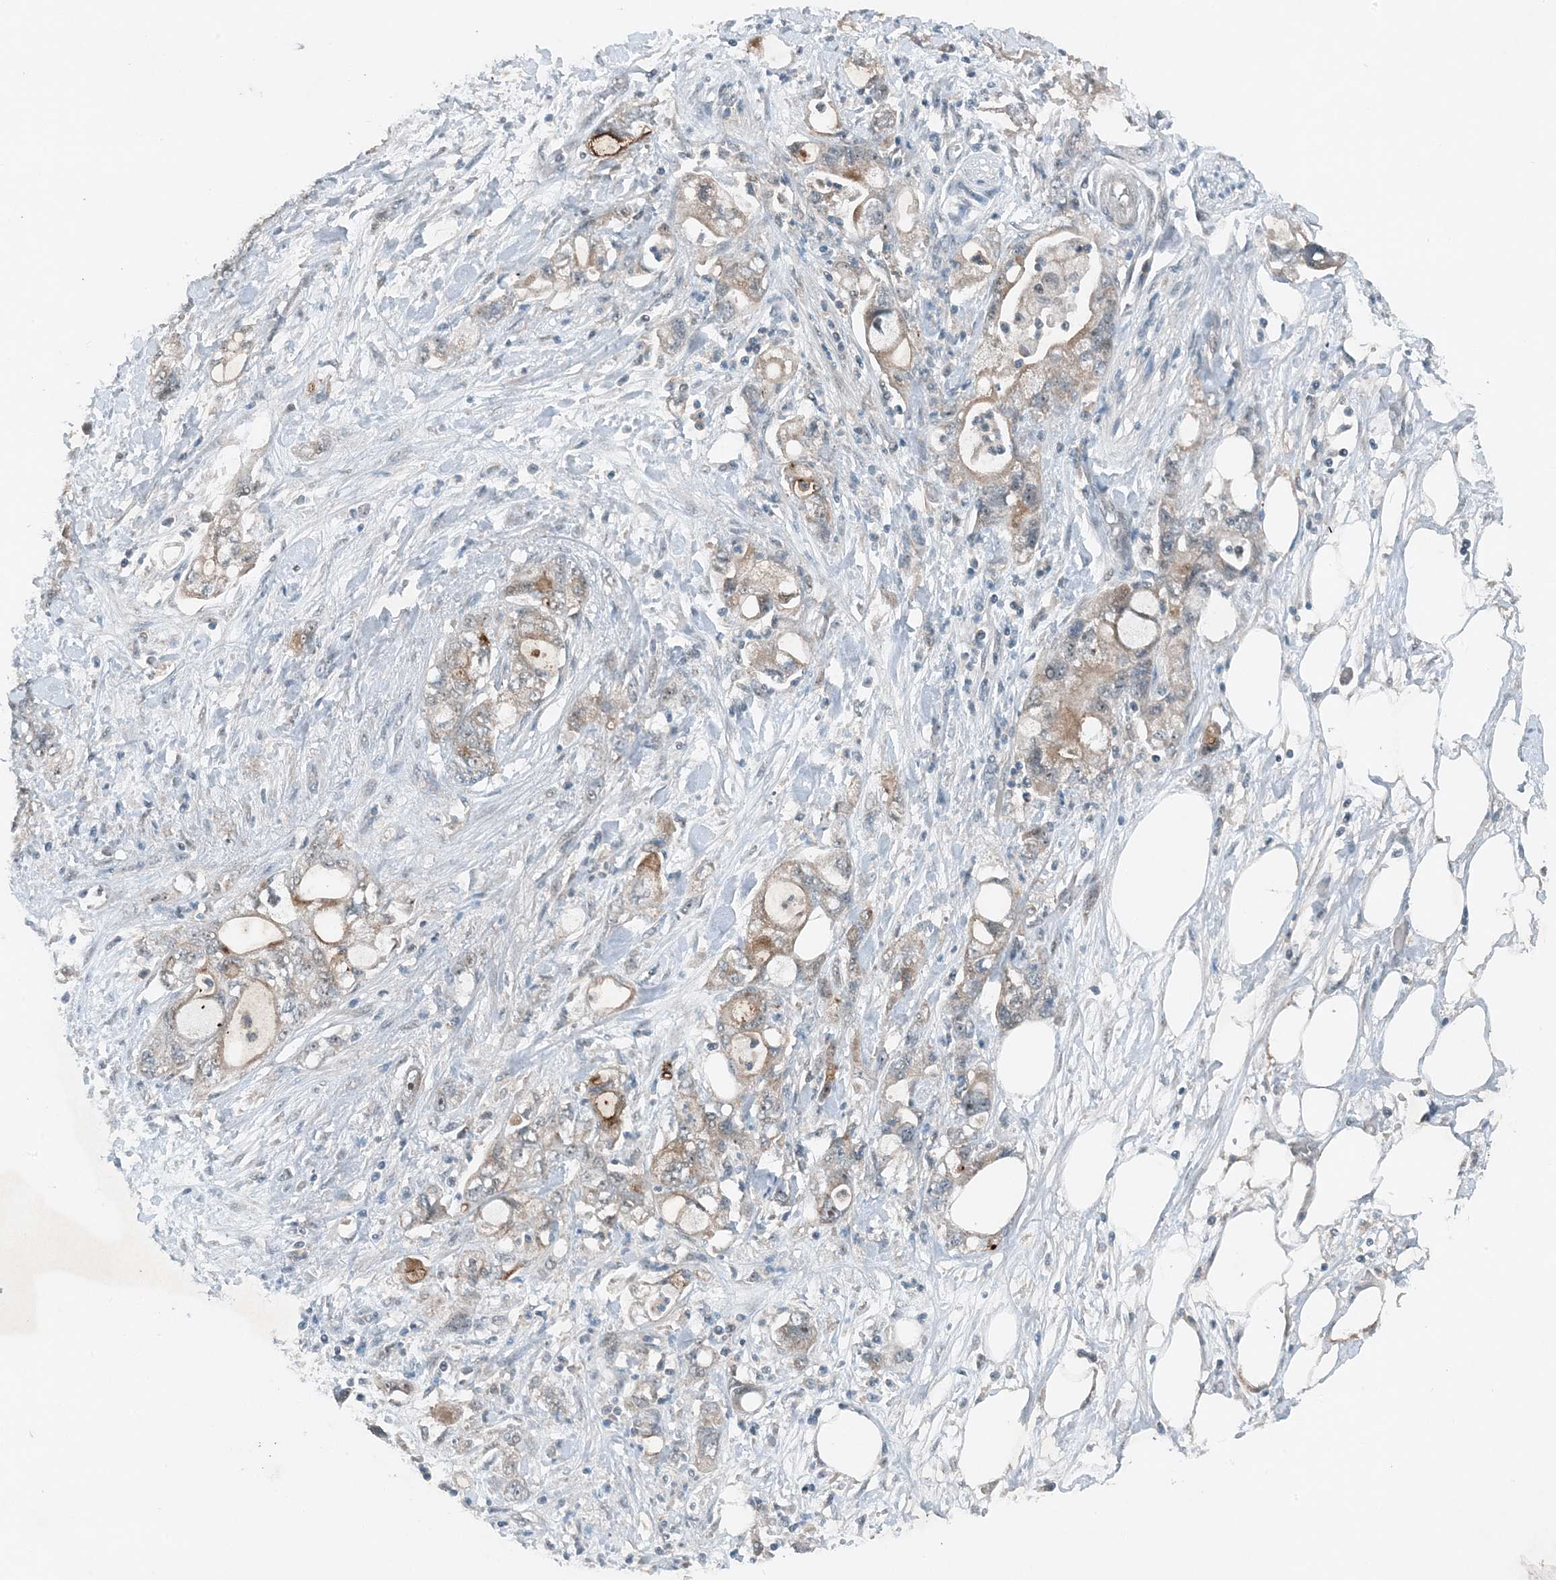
{"staining": {"intensity": "moderate", "quantity": "<25%", "location": "cytoplasmic/membranous"}, "tissue": "pancreatic cancer", "cell_type": "Tumor cells", "image_type": "cancer", "snomed": [{"axis": "morphology", "description": "Adenocarcinoma, NOS"}, {"axis": "topography", "description": "Pancreas"}], "caption": "Protein analysis of pancreatic cancer (adenocarcinoma) tissue exhibits moderate cytoplasmic/membranous staining in approximately <25% of tumor cells. Using DAB (brown) and hematoxylin (blue) stains, captured at high magnification using brightfield microscopy.", "gene": "MITD1", "patient": {"sex": "male", "age": 70}}